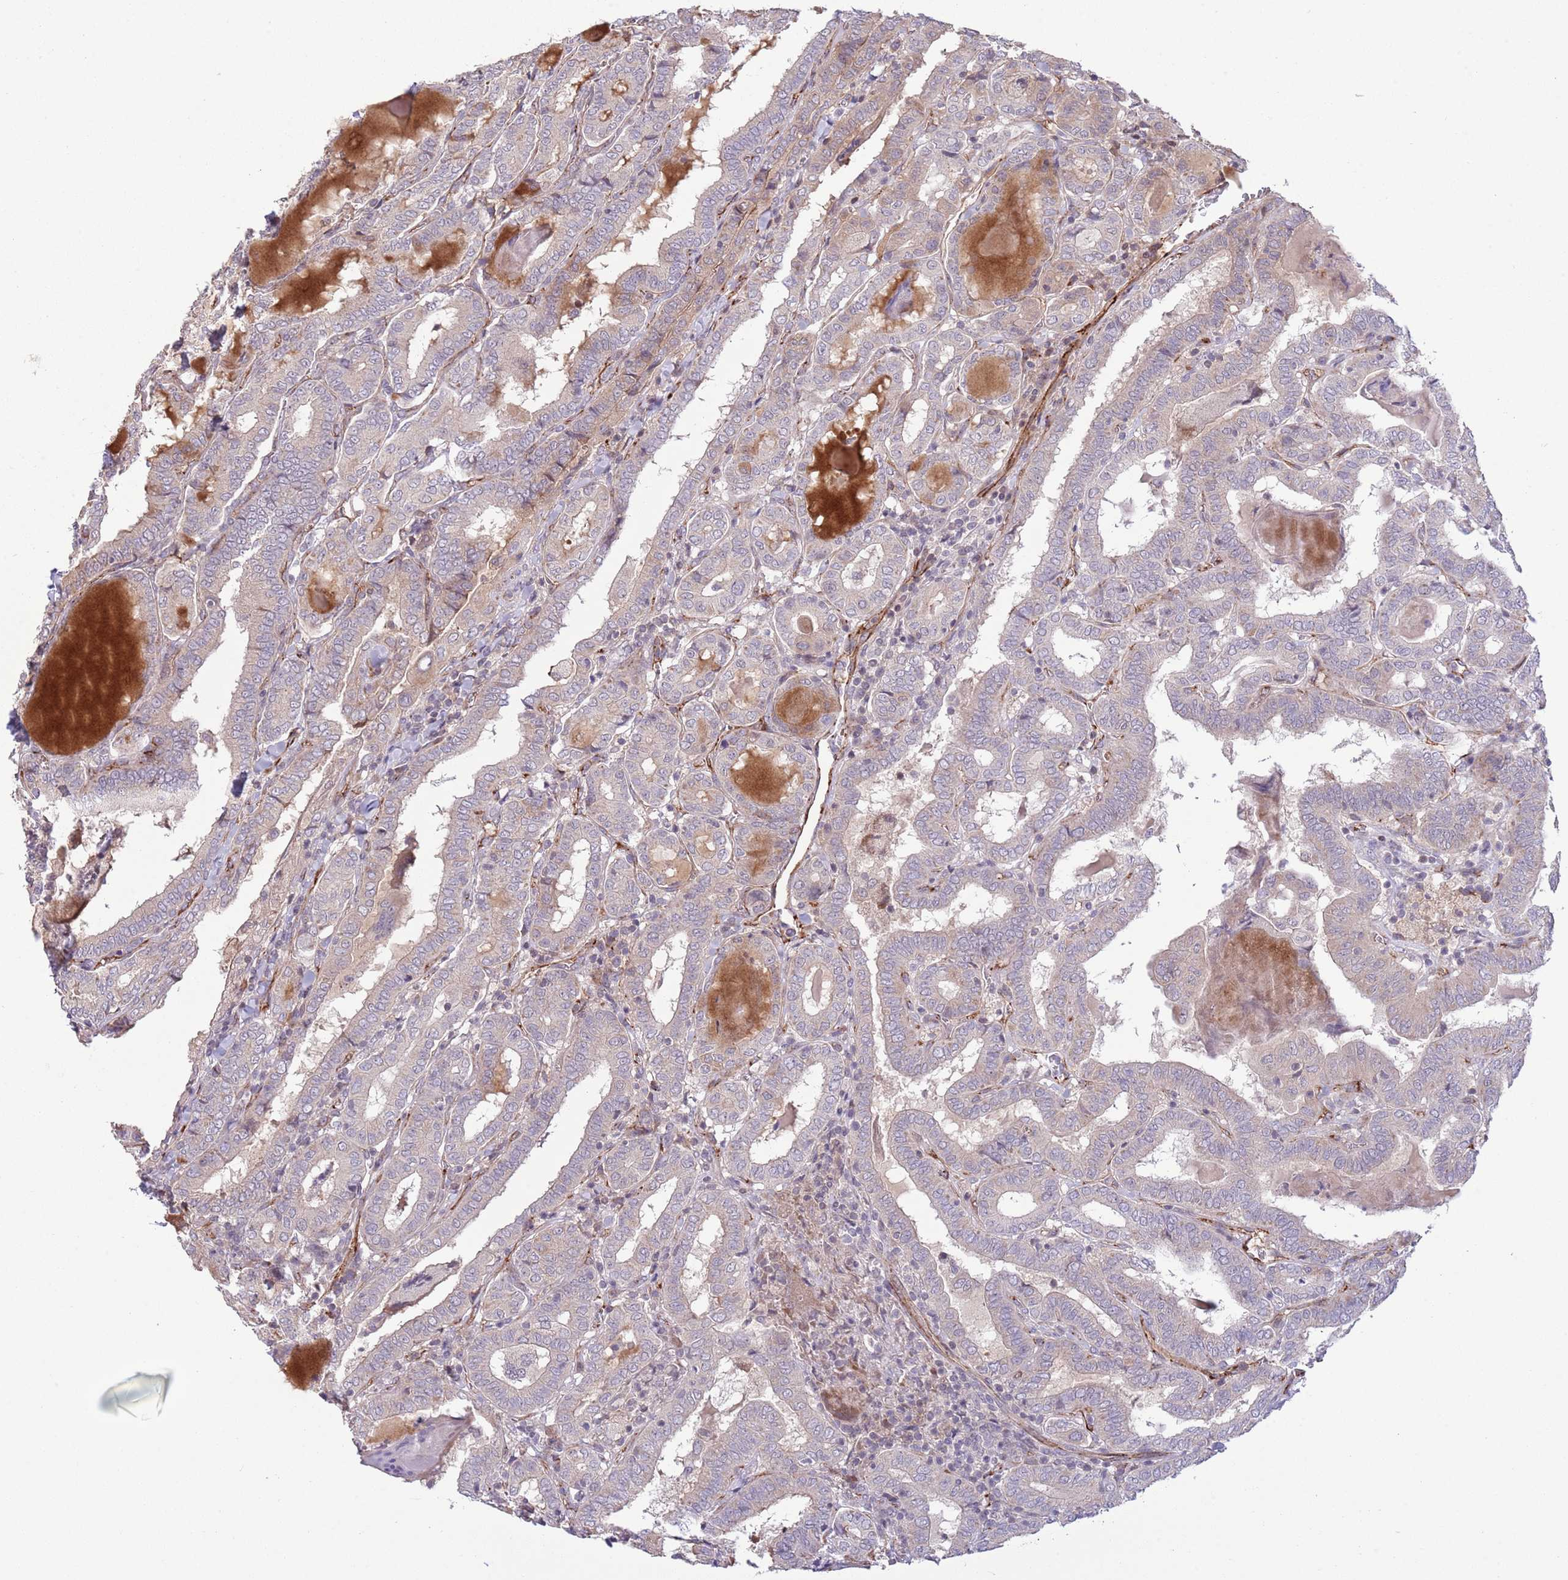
{"staining": {"intensity": "weak", "quantity": "<25%", "location": "cytoplasmic/membranous"}, "tissue": "thyroid cancer", "cell_type": "Tumor cells", "image_type": "cancer", "snomed": [{"axis": "morphology", "description": "Papillary adenocarcinoma, NOS"}, {"axis": "topography", "description": "Thyroid gland"}], "caption": "This image is of thyroid papillary adenocarcinoma stained with immunohistochemistry to label a protein in brown with the nuclei are counter-stained blue. There is no staining in tumor cells.", "gene": "DPP10", "patient": {"sex": "female", "age": 72}}